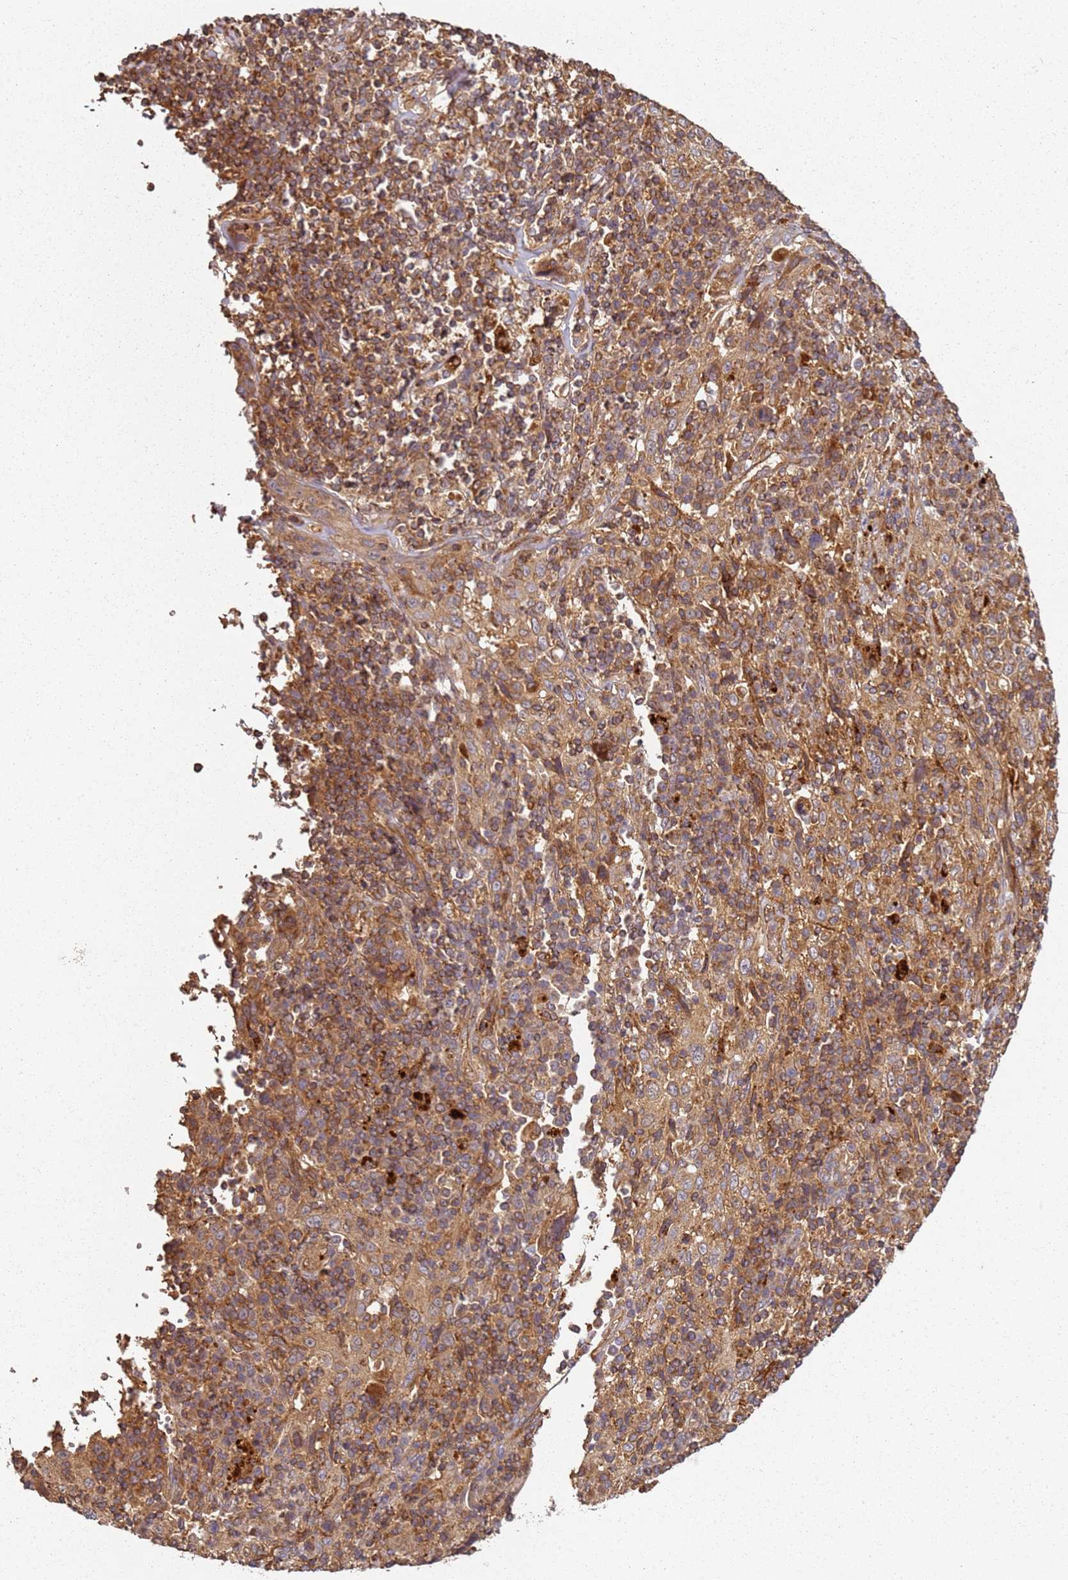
{"staining": {"intensity": "moderate", "quantity": ">75%", "location": "cytoplasmic/membranous"}, "tissue": "cervical cancer", "cell_type": "Tumor cells", "image_type": "cancer", "snomed": [{"axis": "morphology", "description": "Squamous cell carcinoma, NOS"}, {"axis": "topography", "description": "Cervix"}], "caption": "Immunohistochemical staining of human cervical cancer shows moderate cytoplasmic/membranous protein positivity in about >75% of tumor cells. (IHC, brightfield microscopy, high magnification).", "gene": "SCGB2B2", "patient": {"sex": "female", "age": 46}}